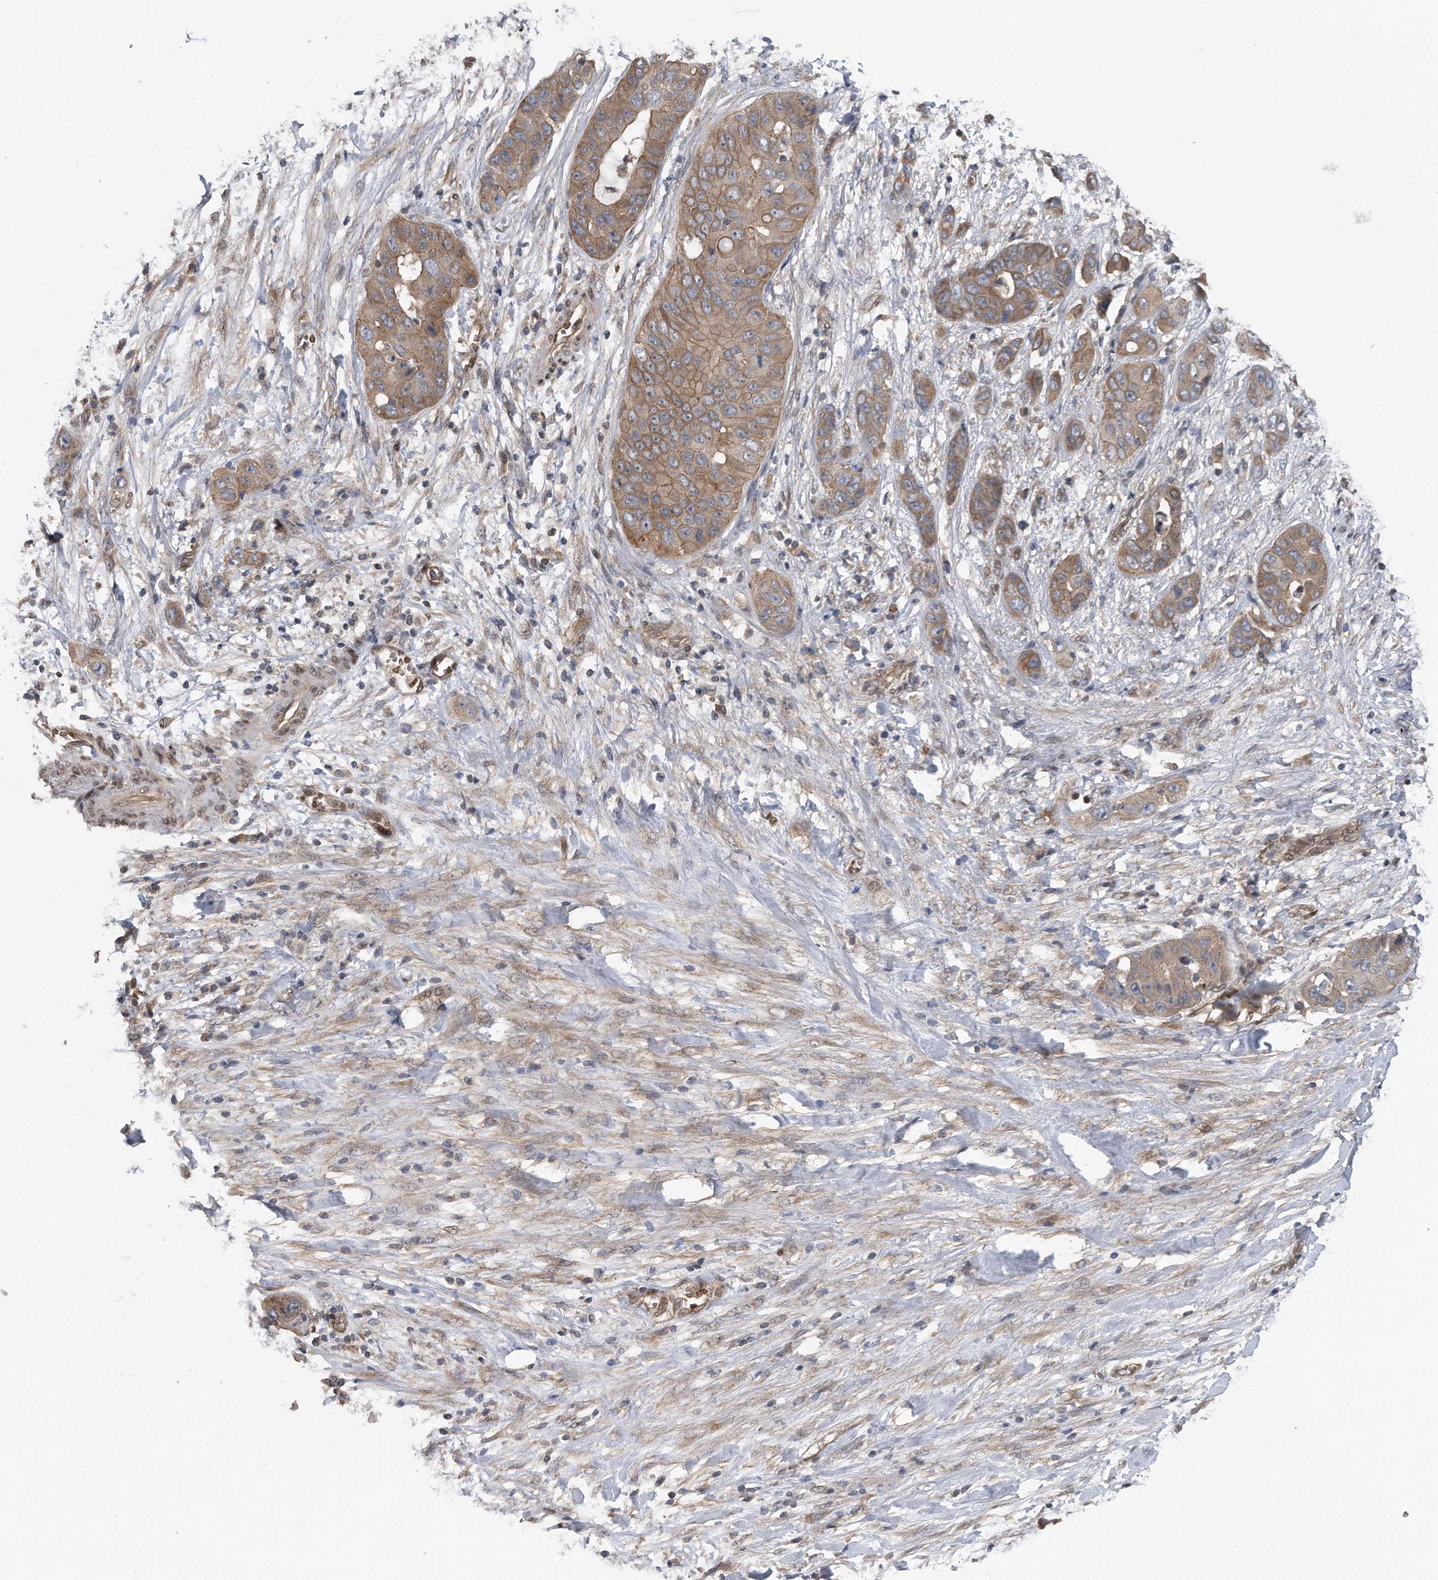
{"staining": {"intensity": "moderate", "quantity": ">75%", "location": "cytoplasmic/membranous"}, "tissue": "liver cancer", "cell_type": "Tumor cells", "image_type": "cancer", "snomed": [{"axis": "morphology", "description": "Cholangiocarcinoma"}, {"axis": "topography", "description": "Liver"}], "caption": "Brown immunohistochemical staining in human liver cancer (cholangiocarcinoma) displays moderate cytoplasmic/membranous positivity in approximately >75% of tumor cells.", "gene": "ZNF79", "patient": {"sex": "female", "age": 52}}